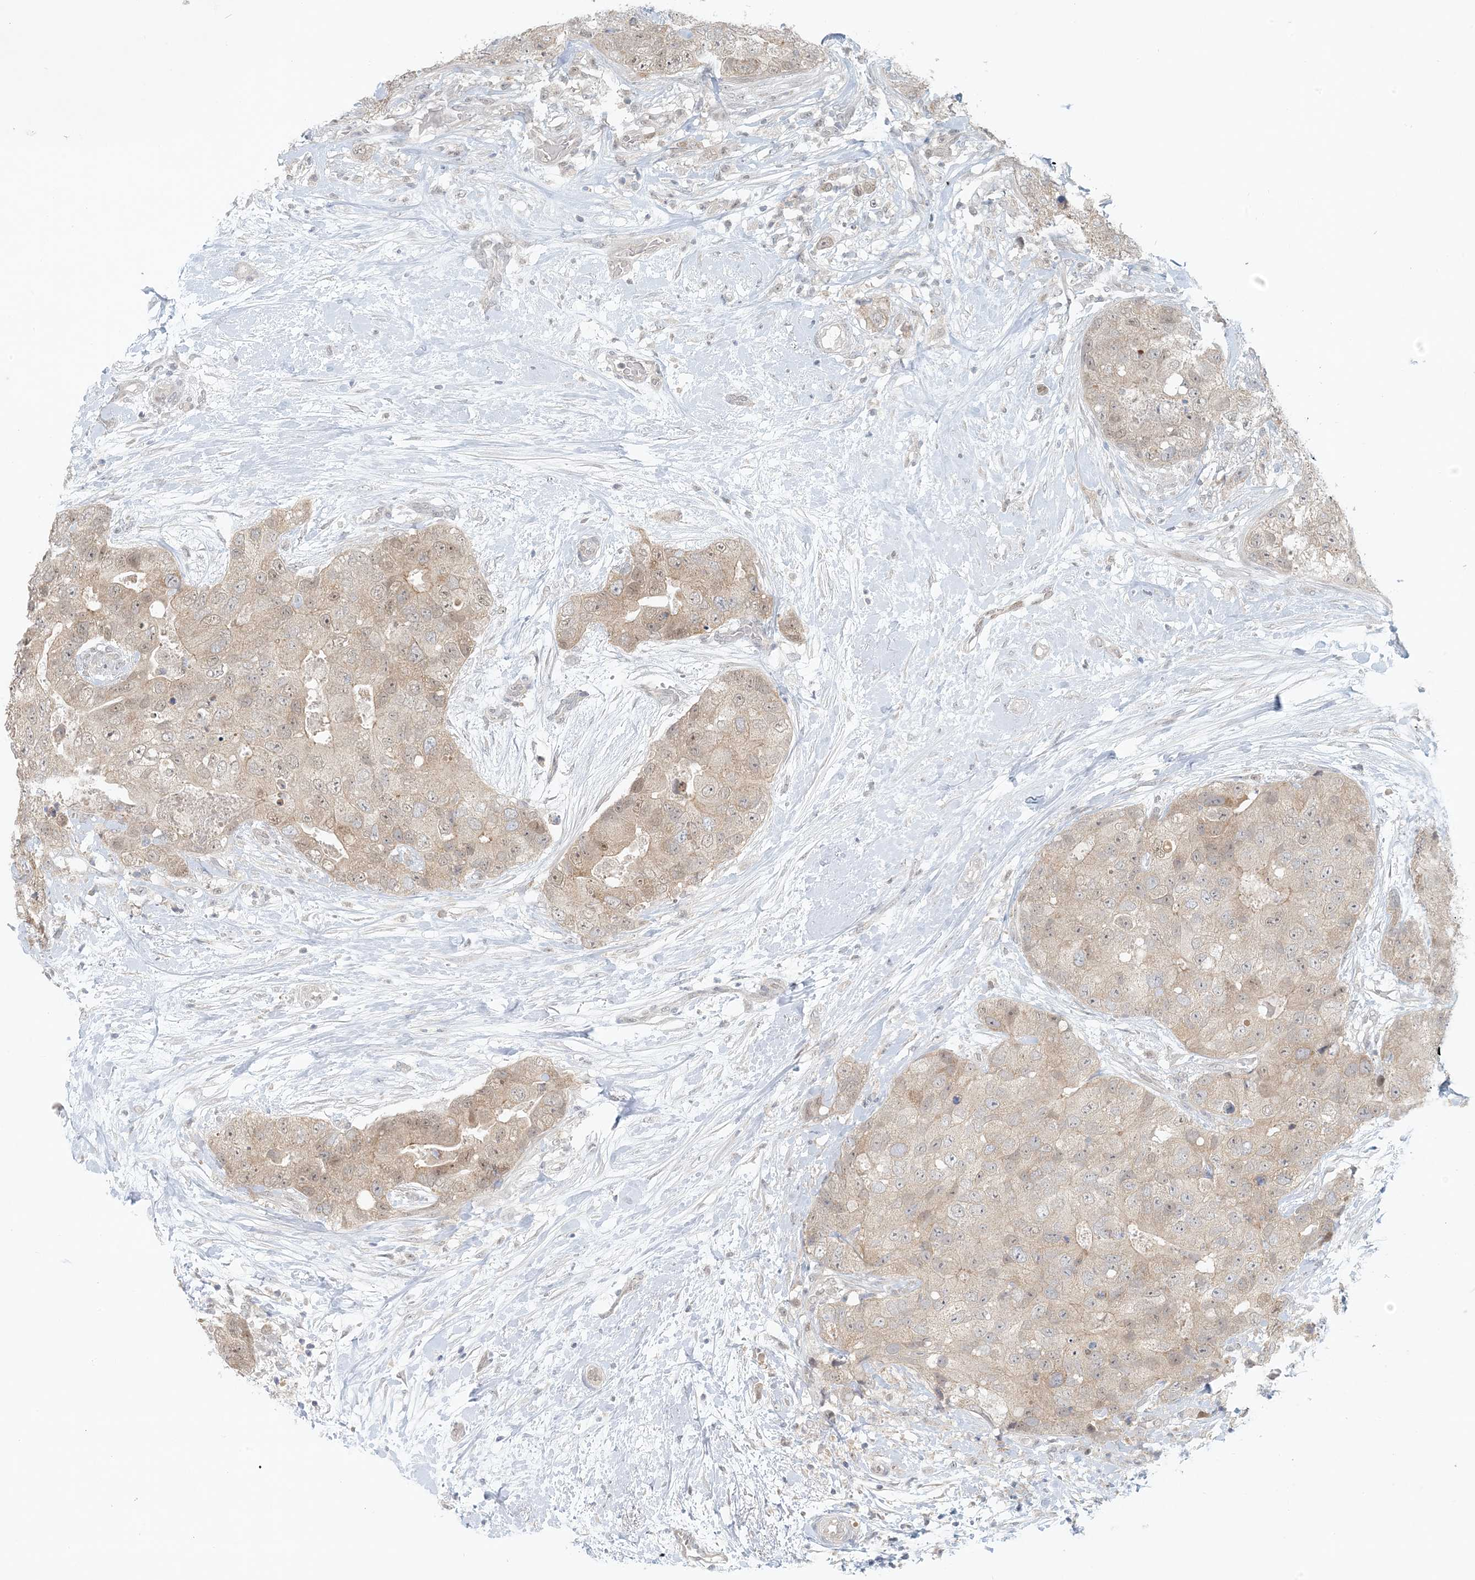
{"staining": {"intensity": "weak", "quantity": ">75%", "location": "cytoplasmic/membranous,nuclear"}, "tissue": "breast cancer", "cell_type": "Tumor cells", "image_type": "cancer", "snomed": [{"axis": "morphology", "description": "Duct carcinoma"}, {"axis": "topography", "description": "Breast"}], "caption": "Immunohistochemical staining of human breast cancer shows low levels of weak cytoplasmic/membranous and nuclear expression in approximately >75% of tumor cells.", "gene": "OBI1", "patient": {"sex": "female", "age": 62}}